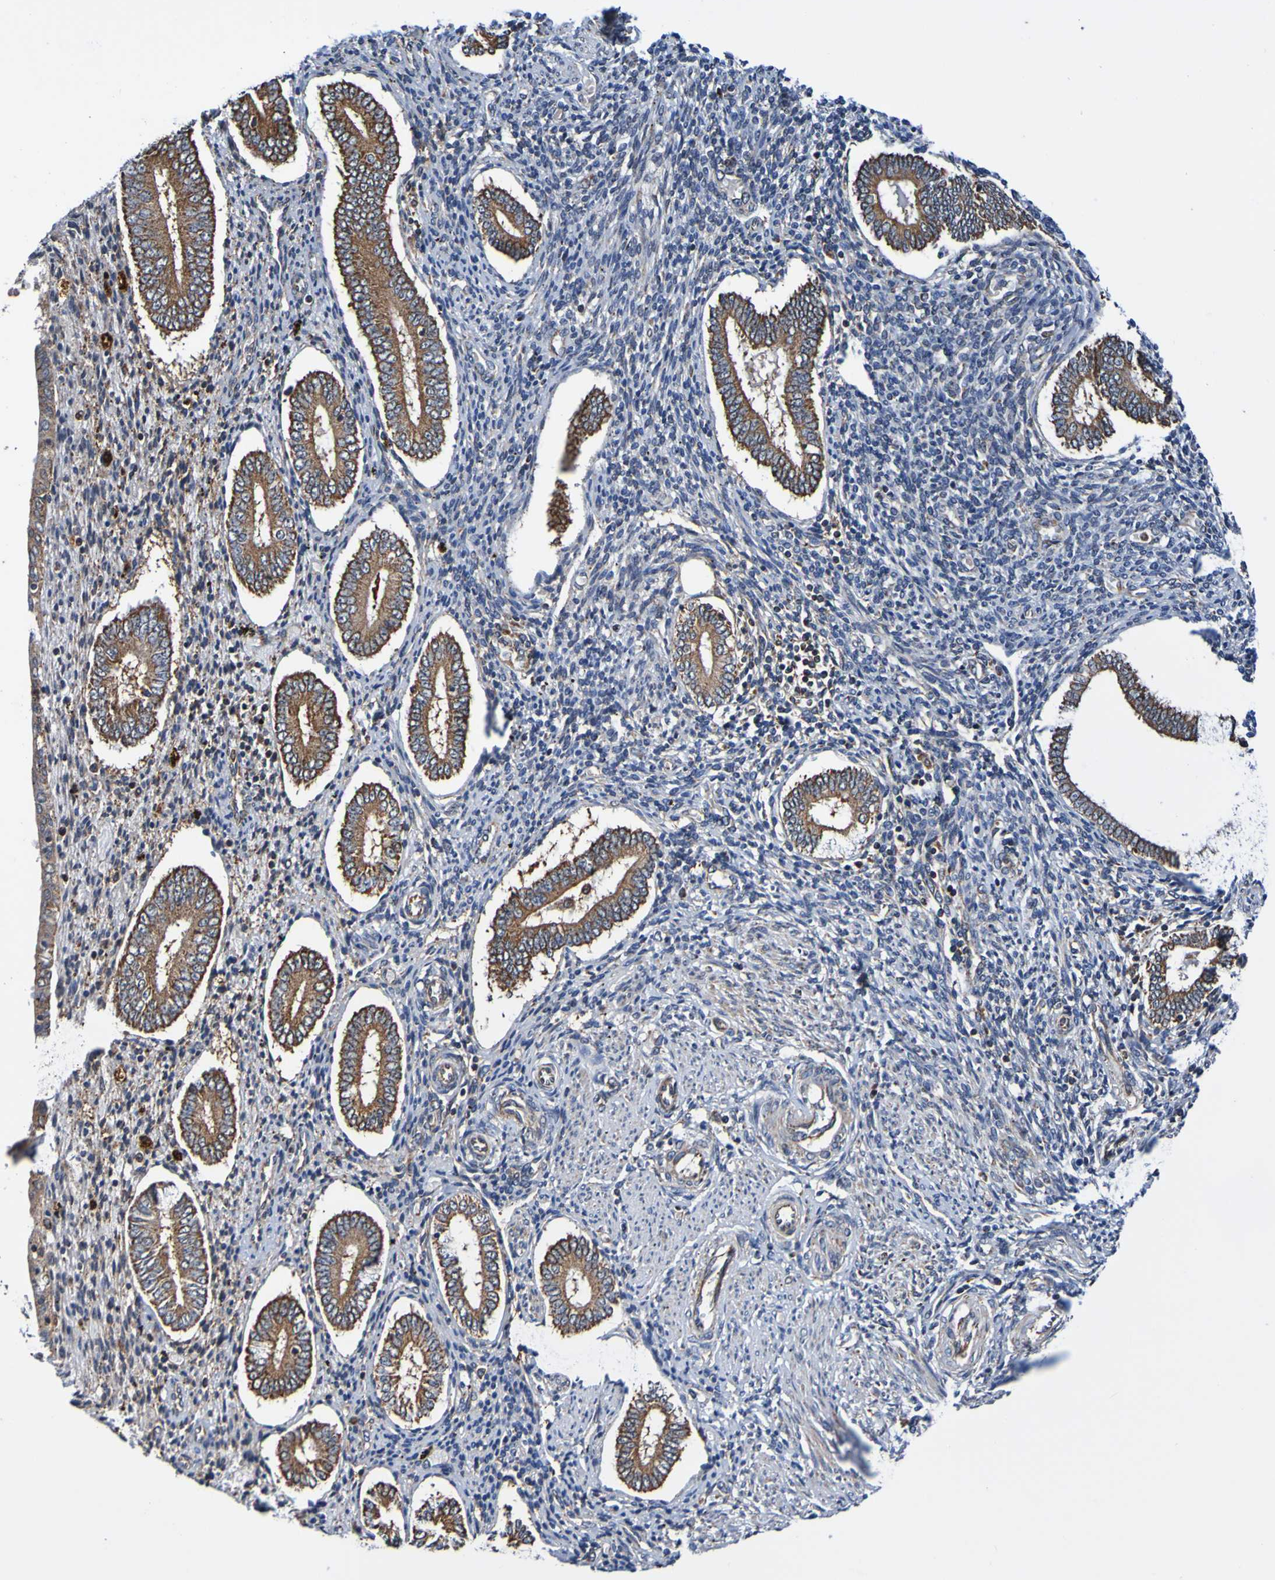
{"staining": {"intensity": "negative", "quantity": "none", "location": "none"}, "tissue": "endometrium", "cell_type": "Cells in endometrial stroma", "image_type": "normal", "snomed": [{"axis": "morphology", "description": "Normal tissue, NOS"}, {"axis": "topography", "description": "Endometrium"}], "caption": "IHC of normal human endometrium shows no staining in cells in endometrial stroma. Nuclei are stained in blue.", "gene": "AXIN1", "patient": {"sex": "female", "age": 42}}